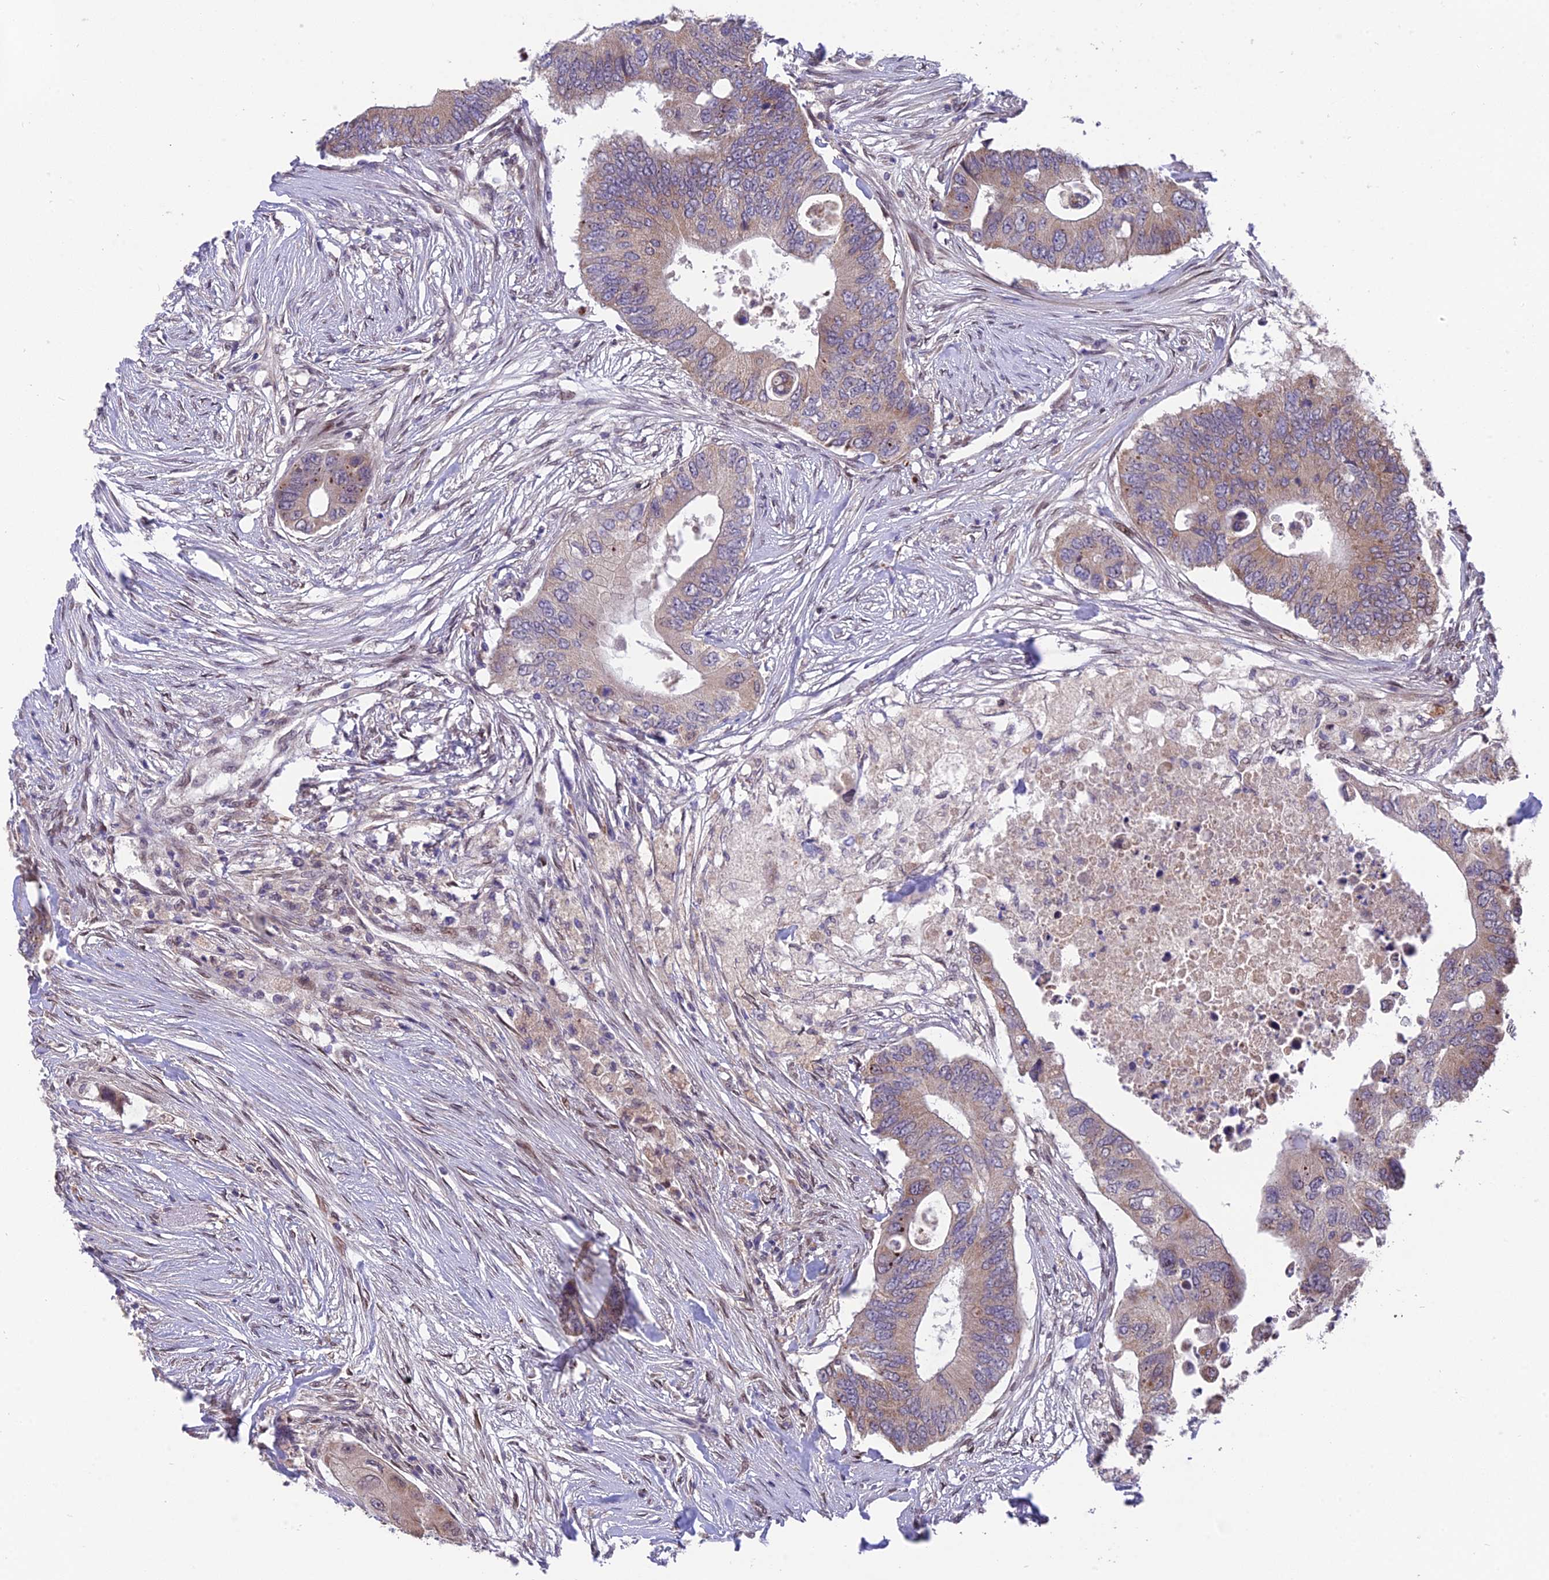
{"staining": {"intensity": "moderate", "quantity": "<25%", "location": "cytoplasmic/membranous"}, "tissue": "colorectal cancer", "cell_type": "Tumor cells", "image_type": "cancer", "snomed": [{"axis": "morphology", "description": "Adenocarcinoma, NOS"}, {"axis": "topography", "description": "Colon"}], "caption": "Protein analysis of adenocarcinoma (colorectal) tissue displays moderate cytoplasmic/membranous positivity in approximately <25% of tumor cells.", "gene": "CYP2R1", "patient": {"sex": "male", "age": 71}}